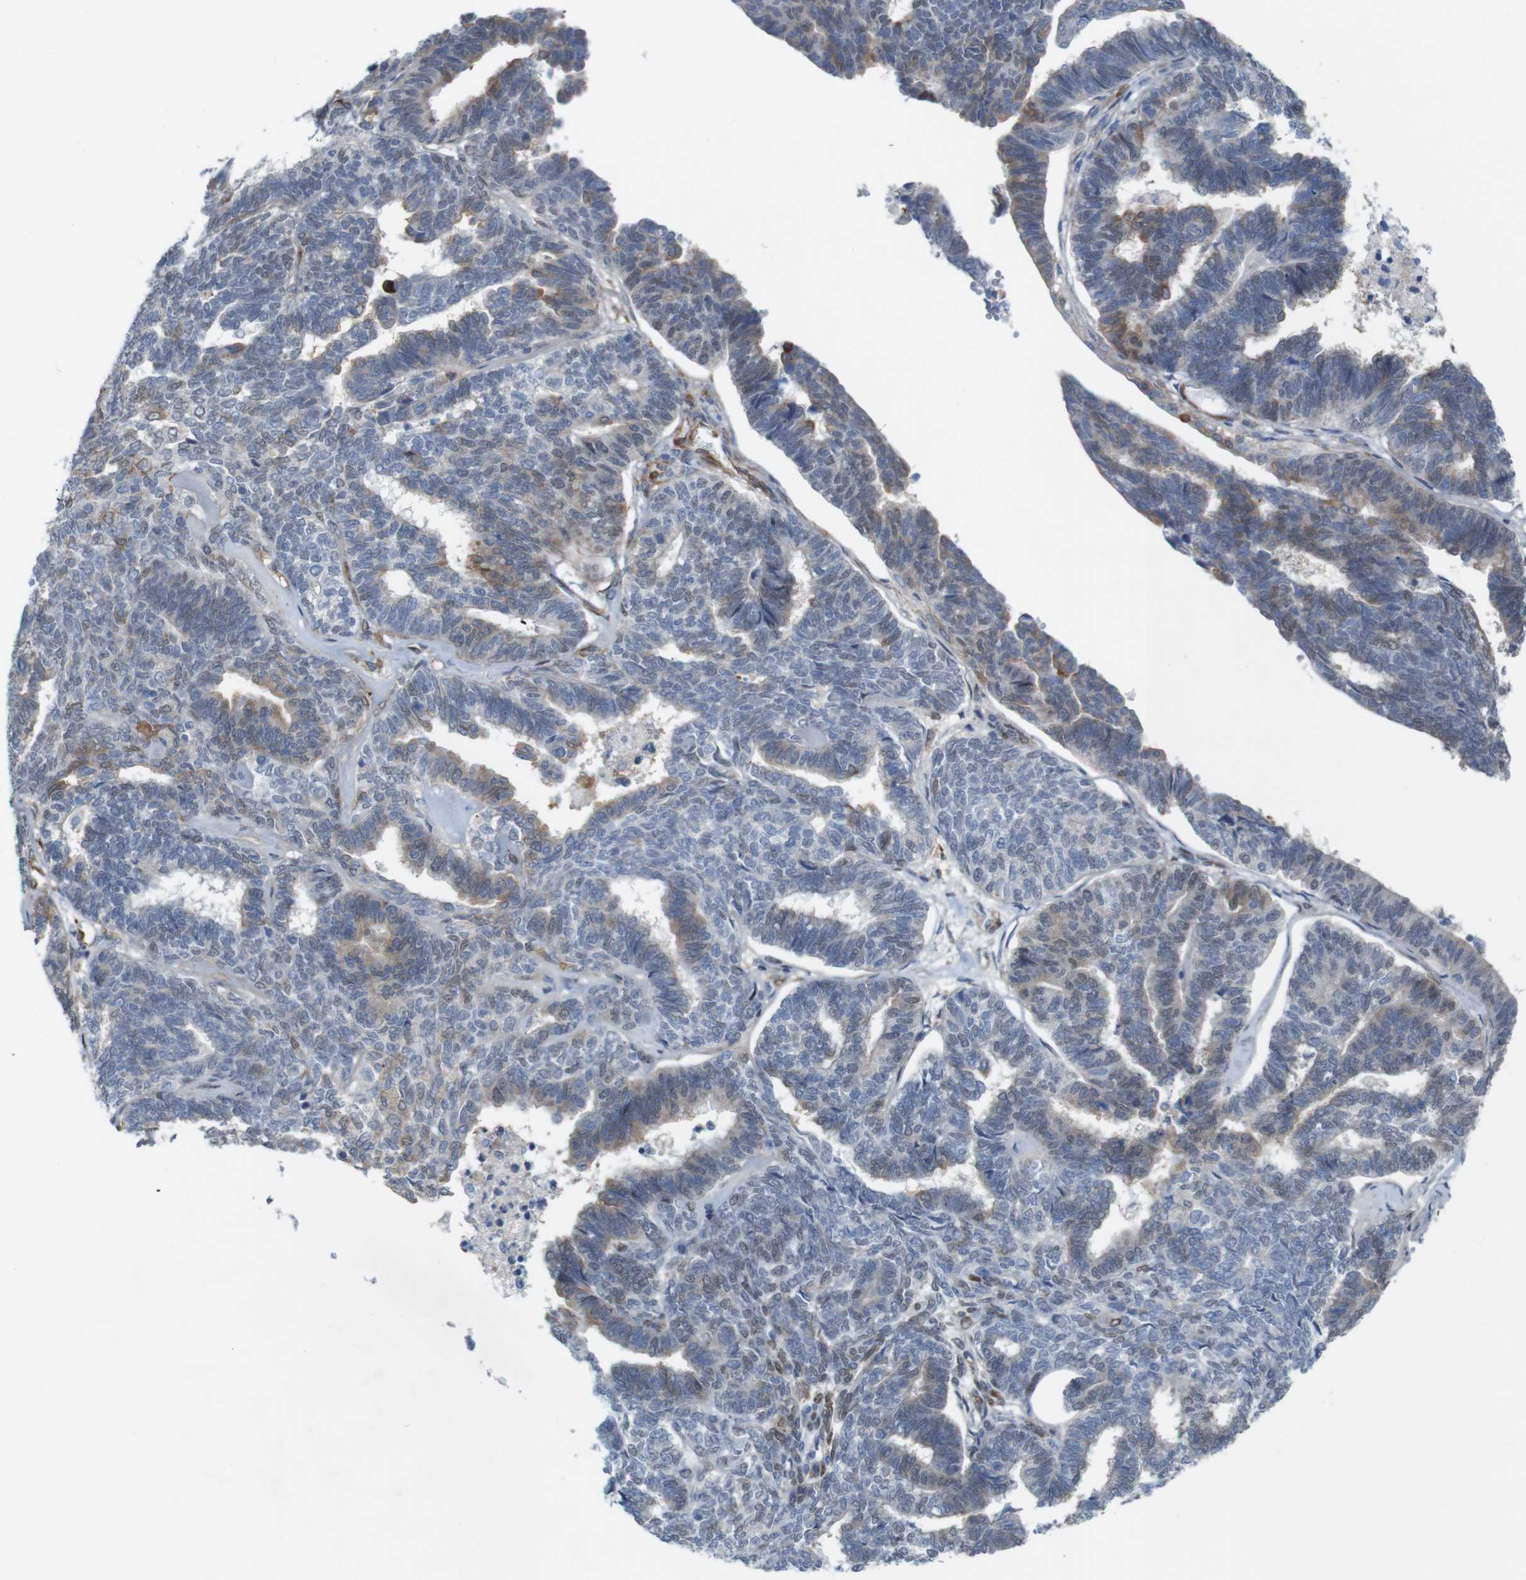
{"staining": {"intensity": "weak", "quantity": "<25%", "location": "cytoplasmic/membranous"}, "tissue": "endometrial cancer", "cell_type": "Tumor cells", "image_type": "cancer", "snomed": [{"axis": "morphology", "description": "Adenocarcinoma, NOS"}, {"axis": "topography", "description": "Endometrium"}], "caption": "The micrograph displays no significant expression in tumor cells of endometrial cancer (adenocarcinoma).", "gene": "PTGER4", "patient": {"sex": "female", "age": 70}}